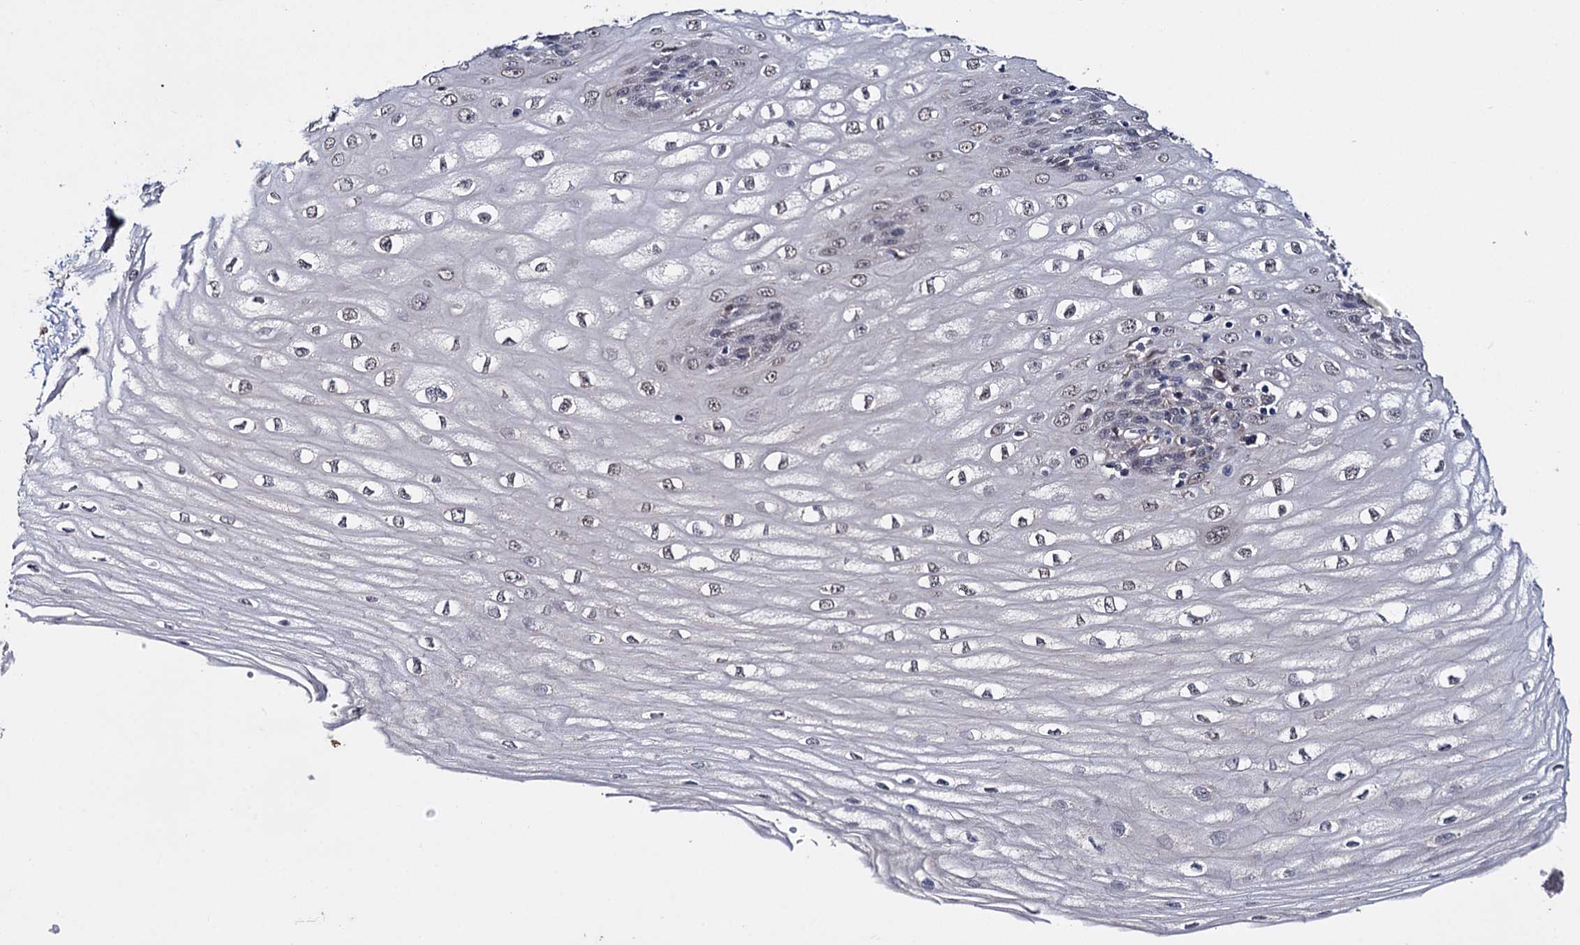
{"staining": {"intensity": "moderate", "quantity": "25%-75%", "location": "nuclear"}, "tissue": "esophagus", "cell_type": "Squamous epithelial cells", "image_type": "normal", "snomed": [{"axis": "morphology", "description": "Normal tissue, NOS"}, {"axis": "topography", "description": "Esophagus"}], "caption": "Immunohistochemical staining of unremarkable esophagus reveals moderate nuclear protein positivity in approximately 25%-75% of squamous epithelial cells. (DAB (3,3'-diaminobenzidine) IHC, brown staining for protein, blue staining for nuclei).", "gene": "CLPB", "patient": {"sex": "male", "age": 60}}